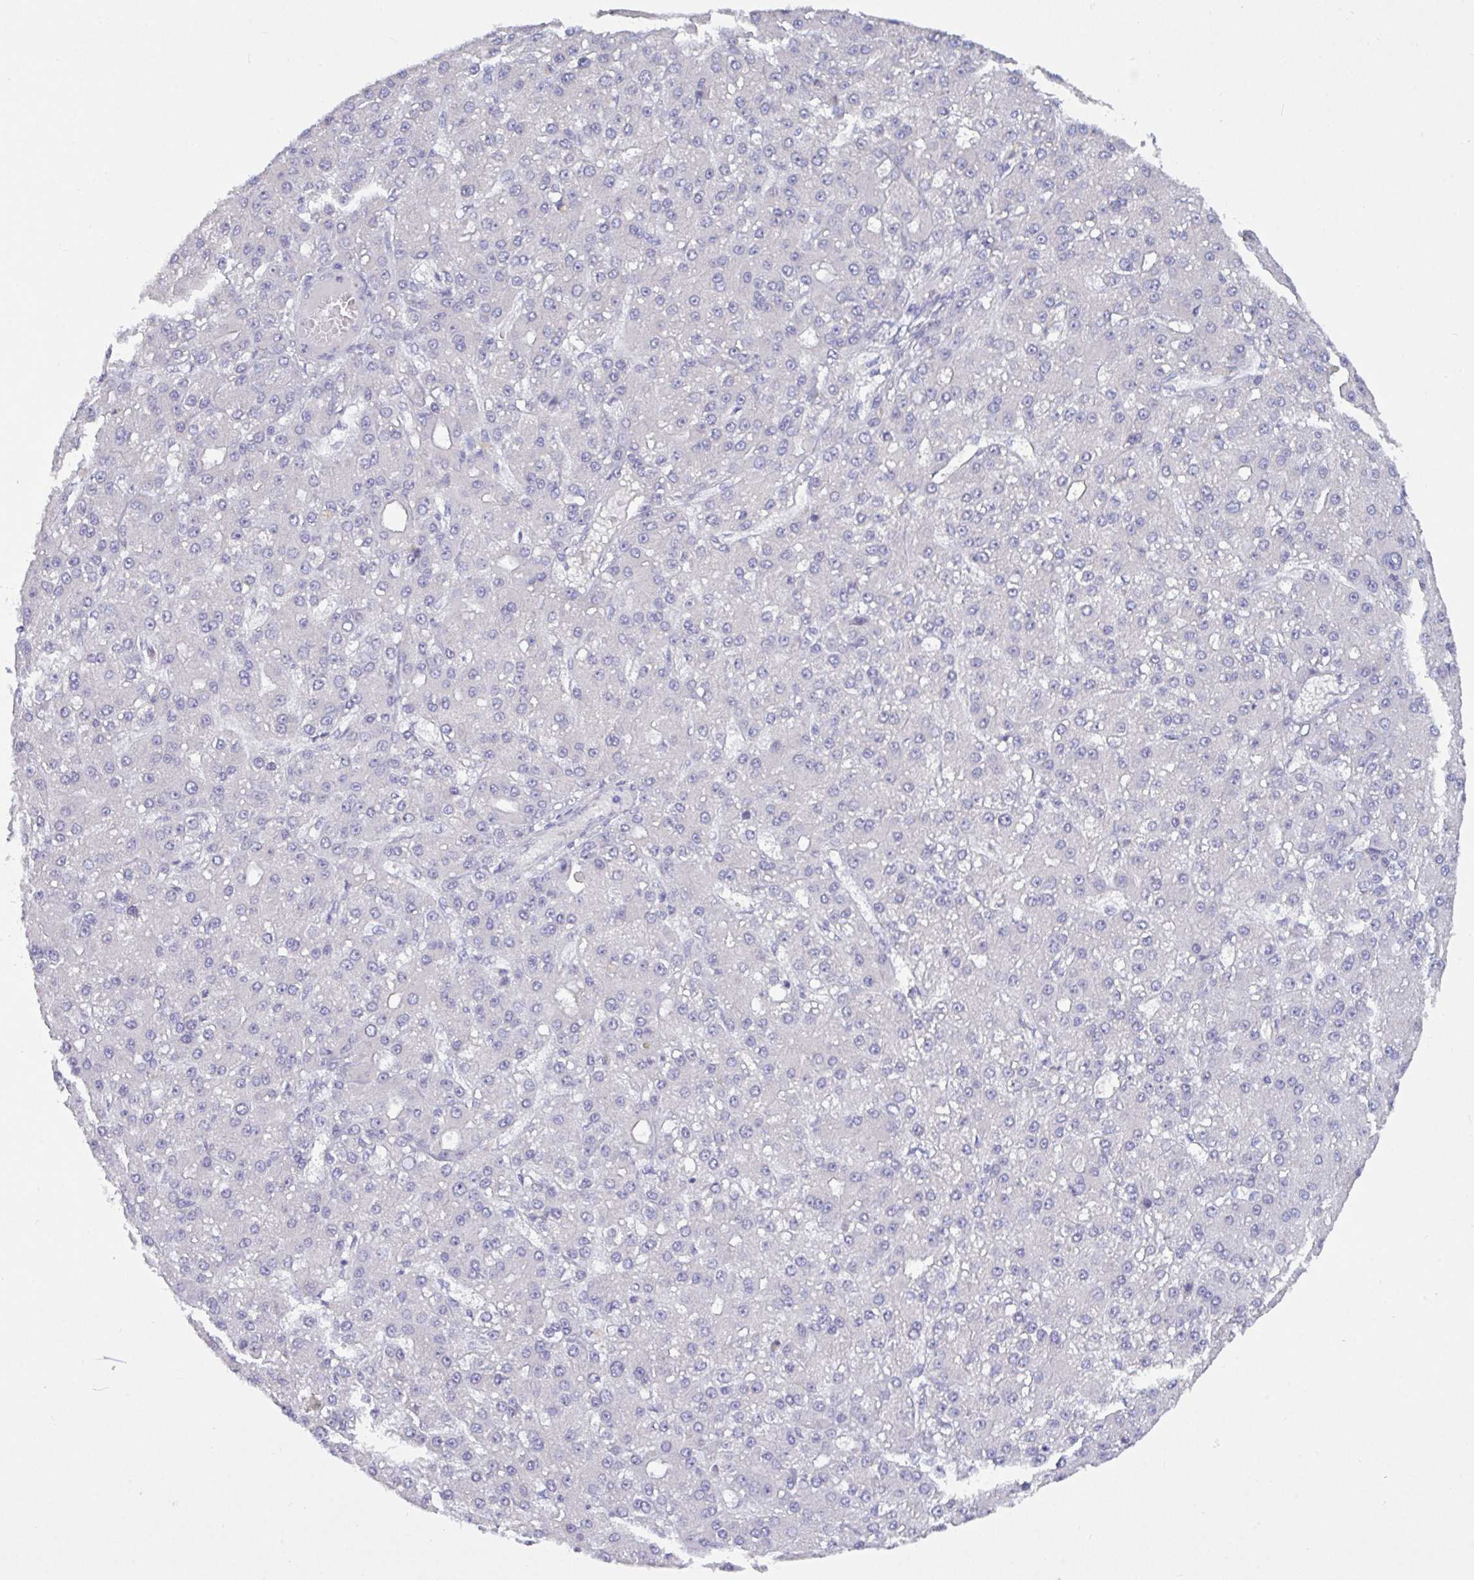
{"staining": {"intensity": "negative", "quantity": "none", "location": "none"}, "tissue": "liver cancer", "cell_type": "Tumor cells", "image_type": "cancer", "snomed": [{"axis": "morphology", "description": "Carcinoma, Hepatocellular, NOS"}, {"axis": "topography", "description": "Liver"}], "caption": "An IHC micrograph of liver hepatocellular carcinoma is shown. There is no staining in tumor cells of liver hepatocellular carcinoma. The staining is performed using DAB brown chromogen with nuclei counter-stained in using hematoxylin.", "gene": "SLC66A1", "patient": {"sex": "male", "age": 67}}